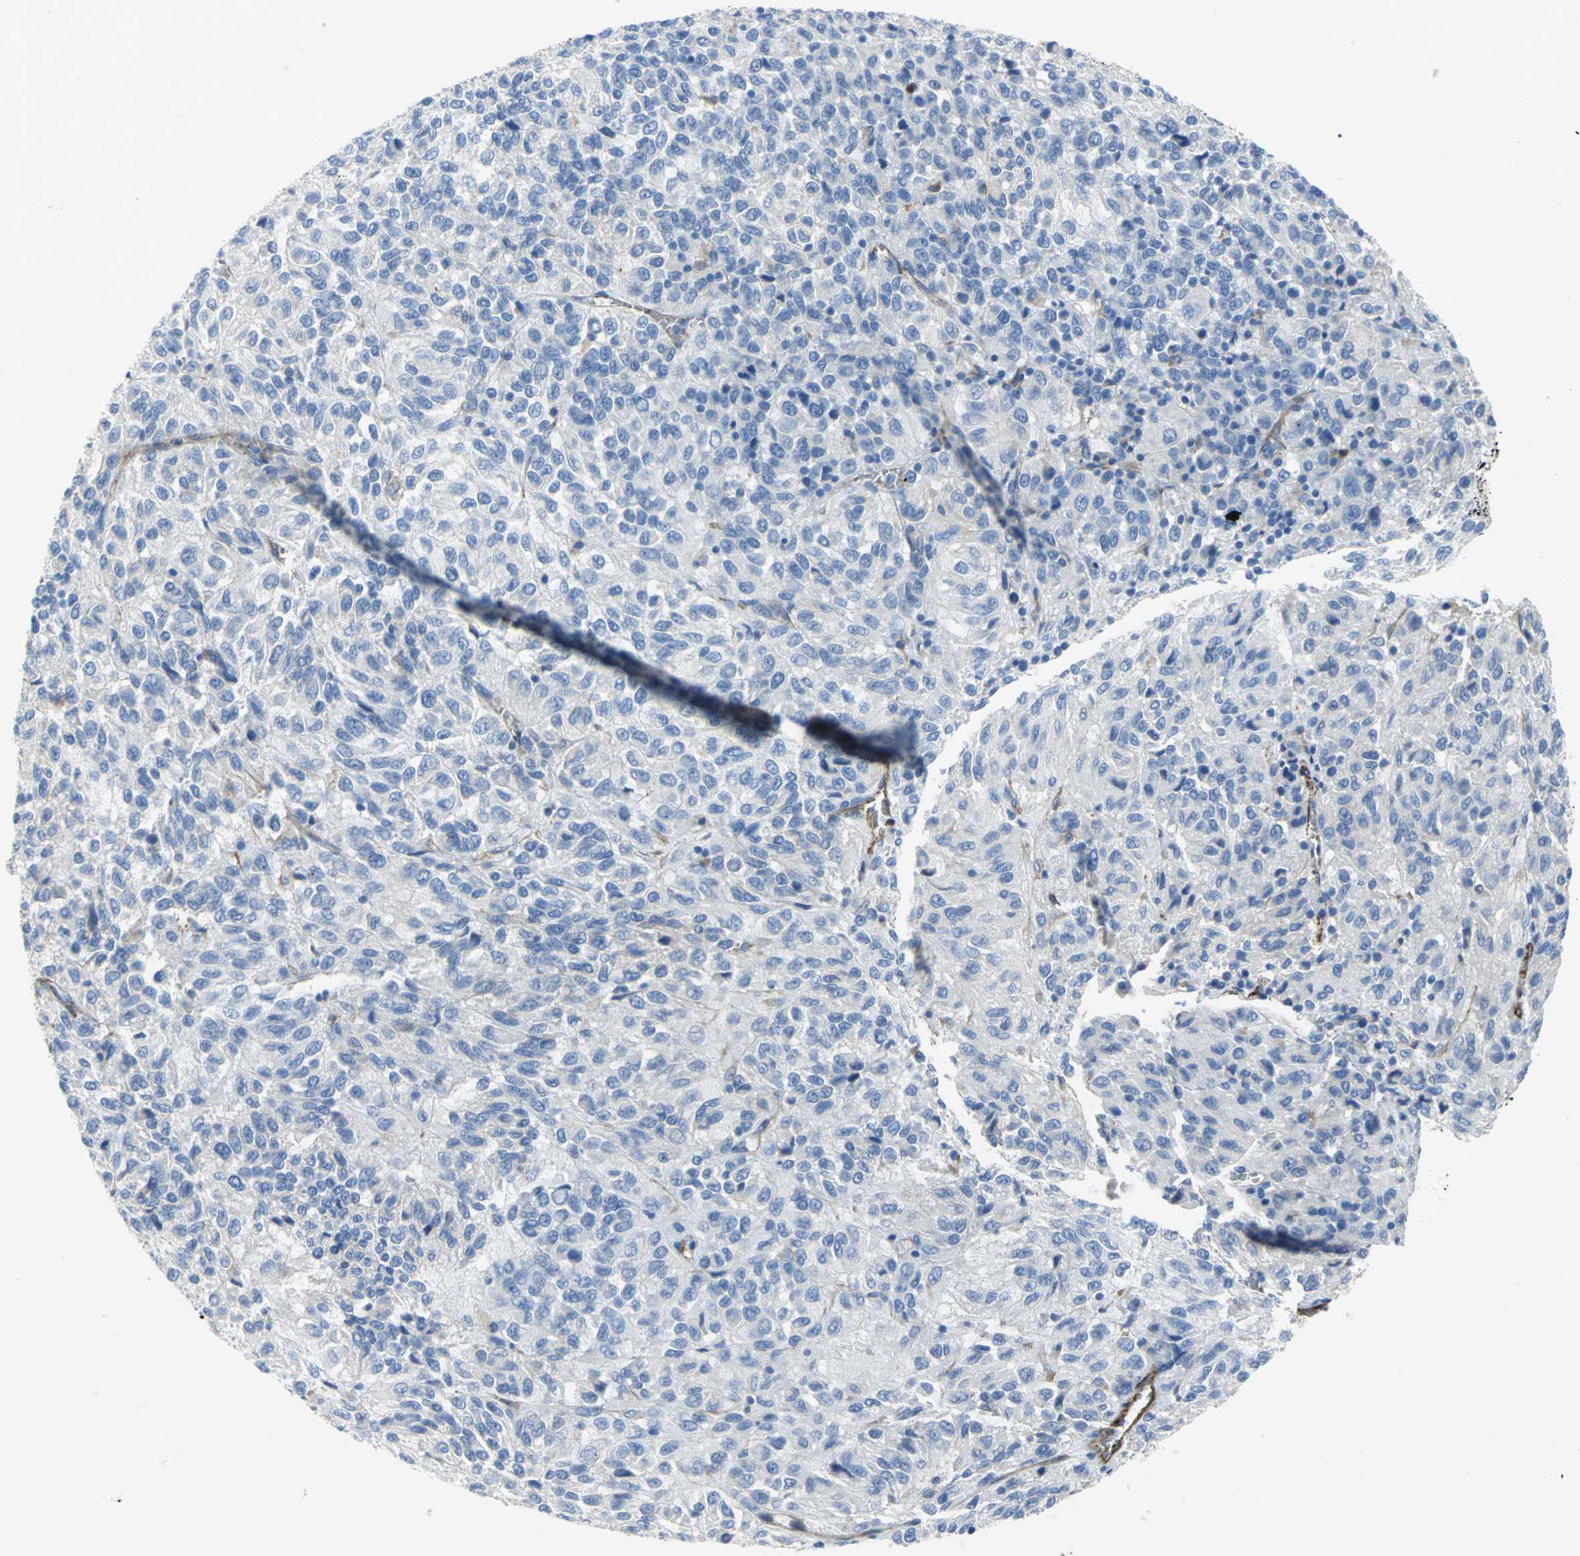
{"staining": {"intensity": "negative", "quantity": "none", "location": "none"}, "tissue": "melanoma", "cell_type": "Tumor cells", "image_type": "cancer", "snomed": [{"axis": "morphology", "description": "Malignant melanoma, Metastatic site"}, {"axis": "topography", "description": "Lung"}], "caption": "Immunohistochemical staining of human malignant melanoma (metastatic site) demonstrates no significant expression in tumor cells. (Immunohistochemistry (ihc), brightfield microscopy, high magnification).", "gene": "FLNB", "patient": {"sex": "male", "age": 64}}